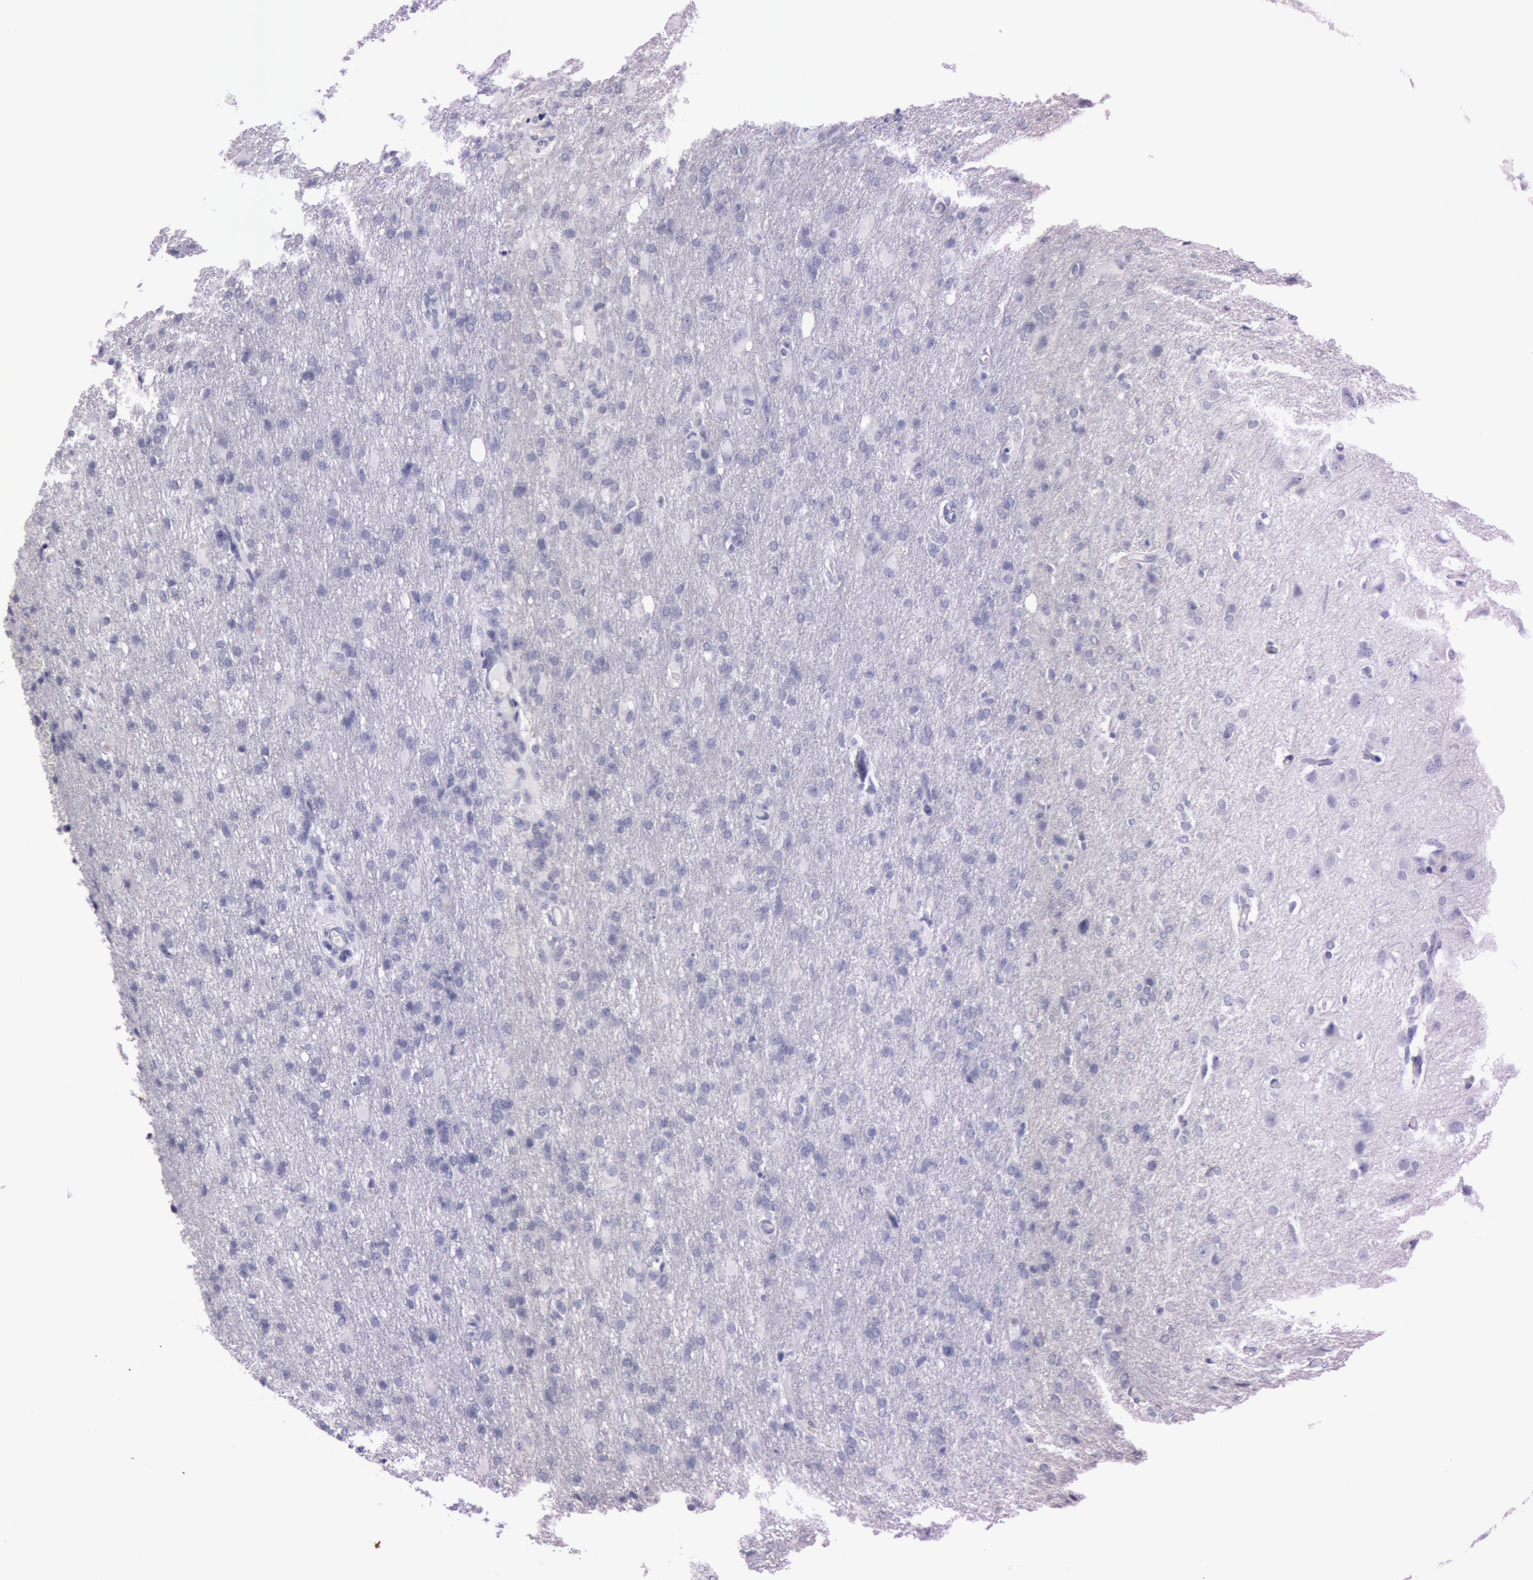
{"staining": {"intensity": "negative", "quantity": "none", "location": "none"}, "tissue": "glioma", "cell_type": "Tumor cells", "image_type": "cancer", "snomed": [{"axis": "morphology", "description": "Glioma, malignant, High grade"}, {"axis": "topography", "description": "Brain"}], "caption": "This is an immunohistochemistry histopathology image of high-grade glioma (malignant). There is no staining in tumor cells.", "gene": "S100A7", "patient": {"sex": "male", "age": 68}}